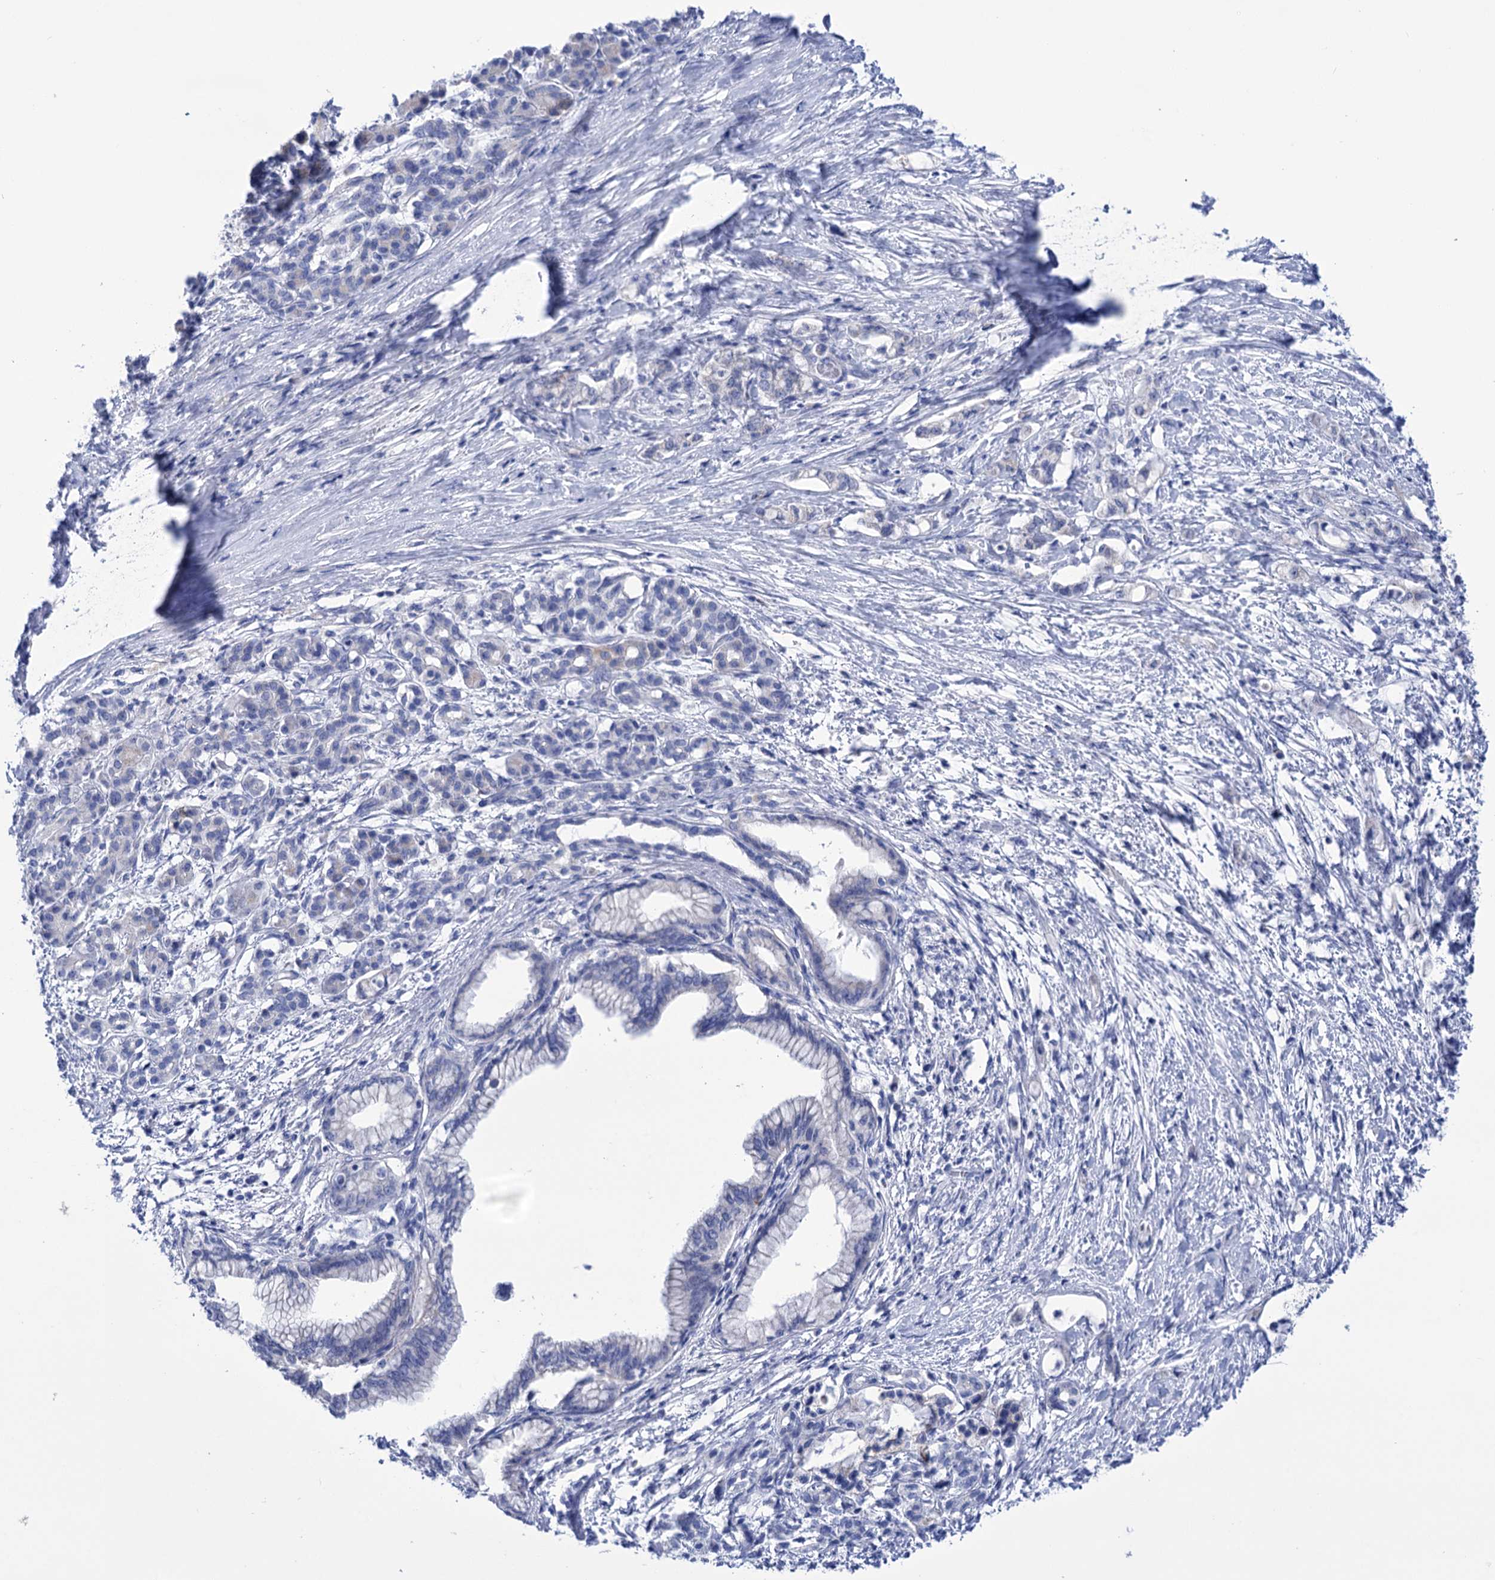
{"staining": {"intensity": "negative", "quantity": "none", "location": "none"}, "tissue": "pancreatic cancer", "cell_type": "Tumor cells", "image_type": "cancer", "snomed": [{"axis": "morphology", "description": "Adenocarcinoma, NOS"}, {"axis": "topography", "description": "Pancreas"}], "caption": "An image of pancreatic adenocarcinoma stained for a protein shows no brown staining in tumor cells.", "gene": "YARS2", "patient": {"sex": "female", "age": 55}}